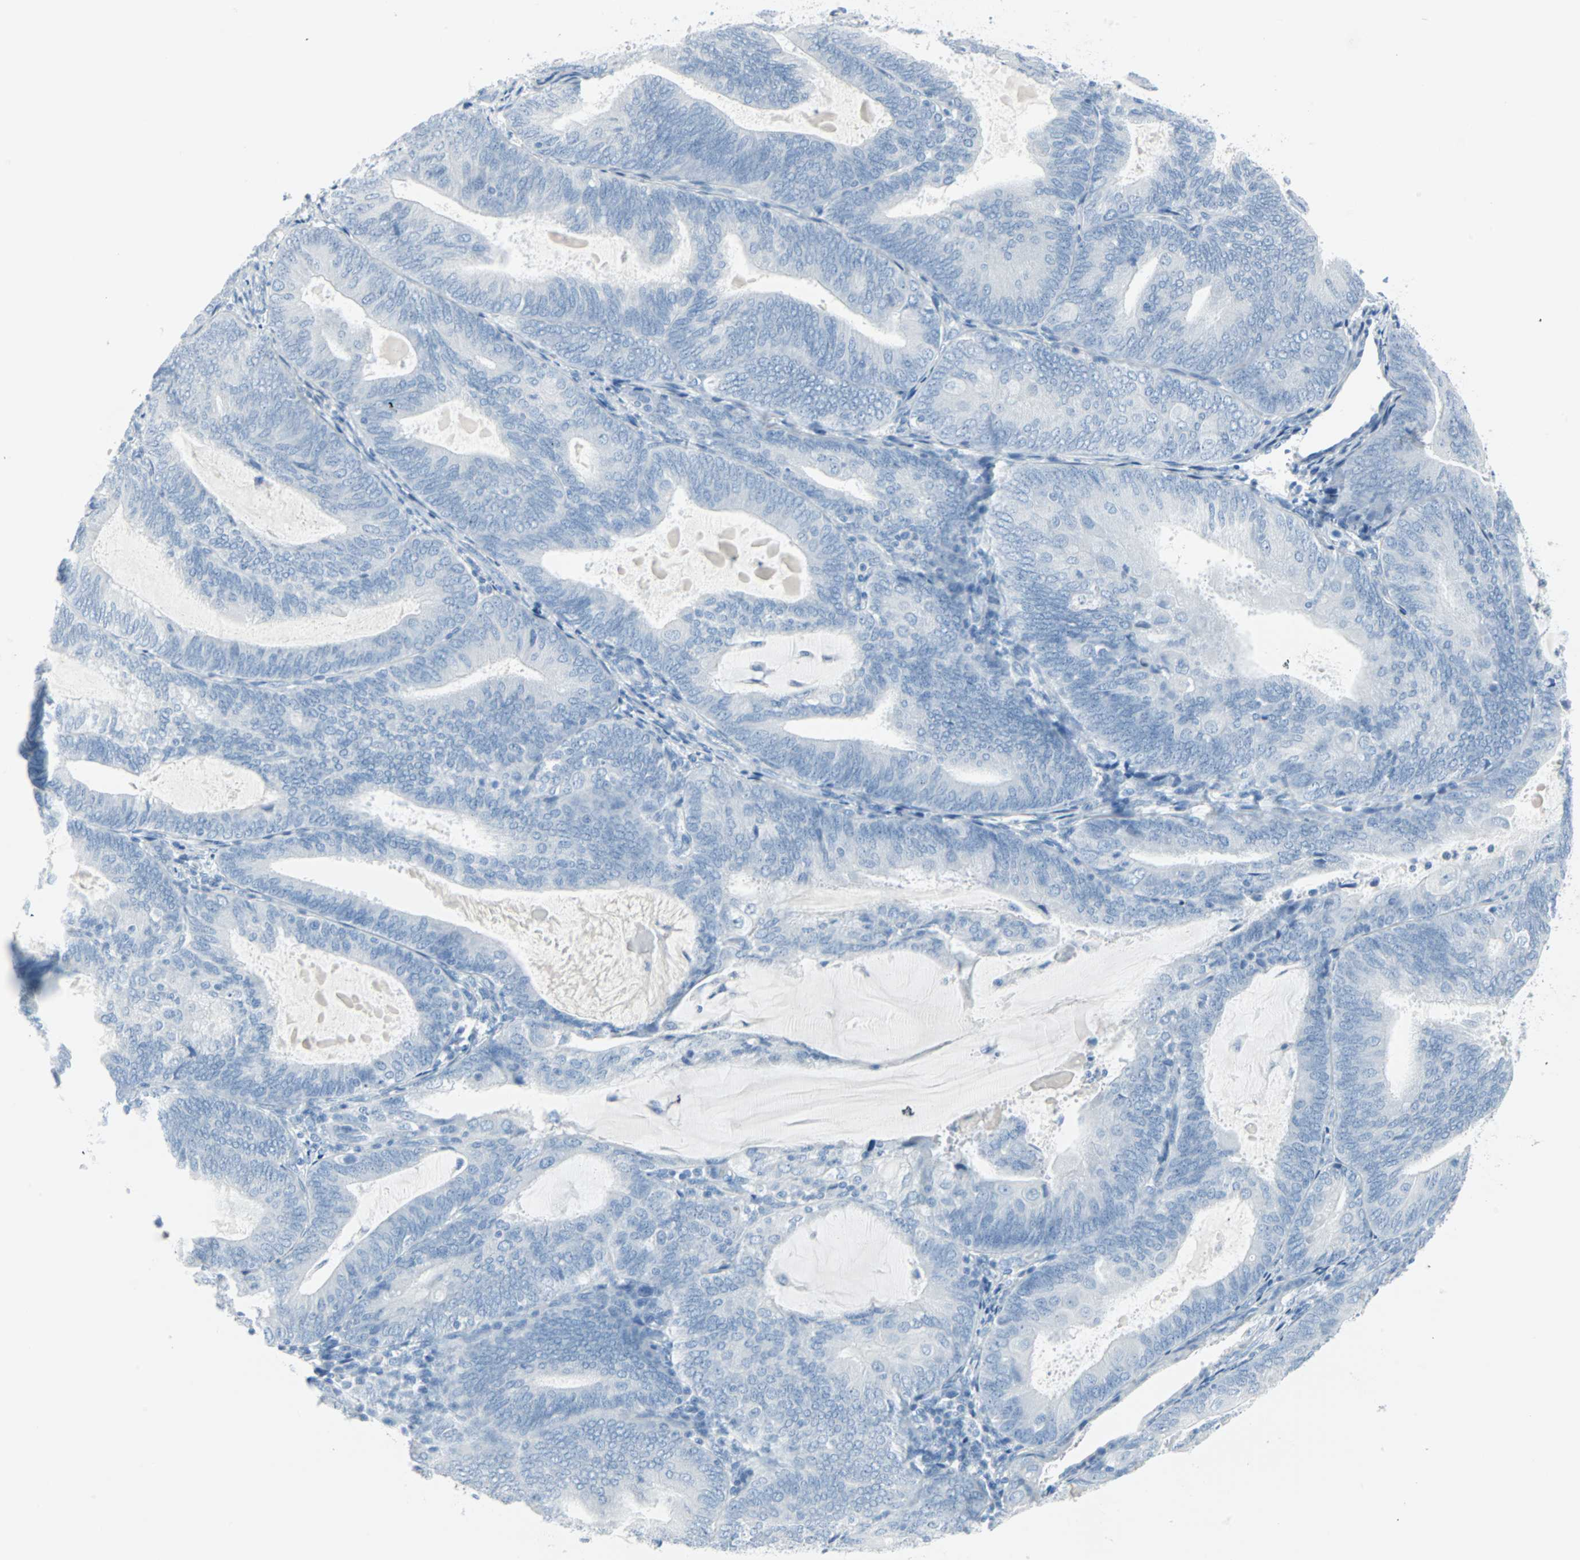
{"staining": {"intensity": "negative", "quantity": "none", "location": "none"}, "tissue": "endometrial cancer", "cell_type": "Tumor cells", "image_type": "cancer", "snomed": [{"axis": "morphology", "description": "Adenocarcinoma, NOS"}, {"axis": "topography", "description": "Endometrium"}], "caption": "Human endometrial adenocarcinoma stained for a protein using immunohistochemistry (IHC) demonstrates no staining in tumor cells.", "gene": "STX1A", "patient": {"sex": "female", "age": 81}}